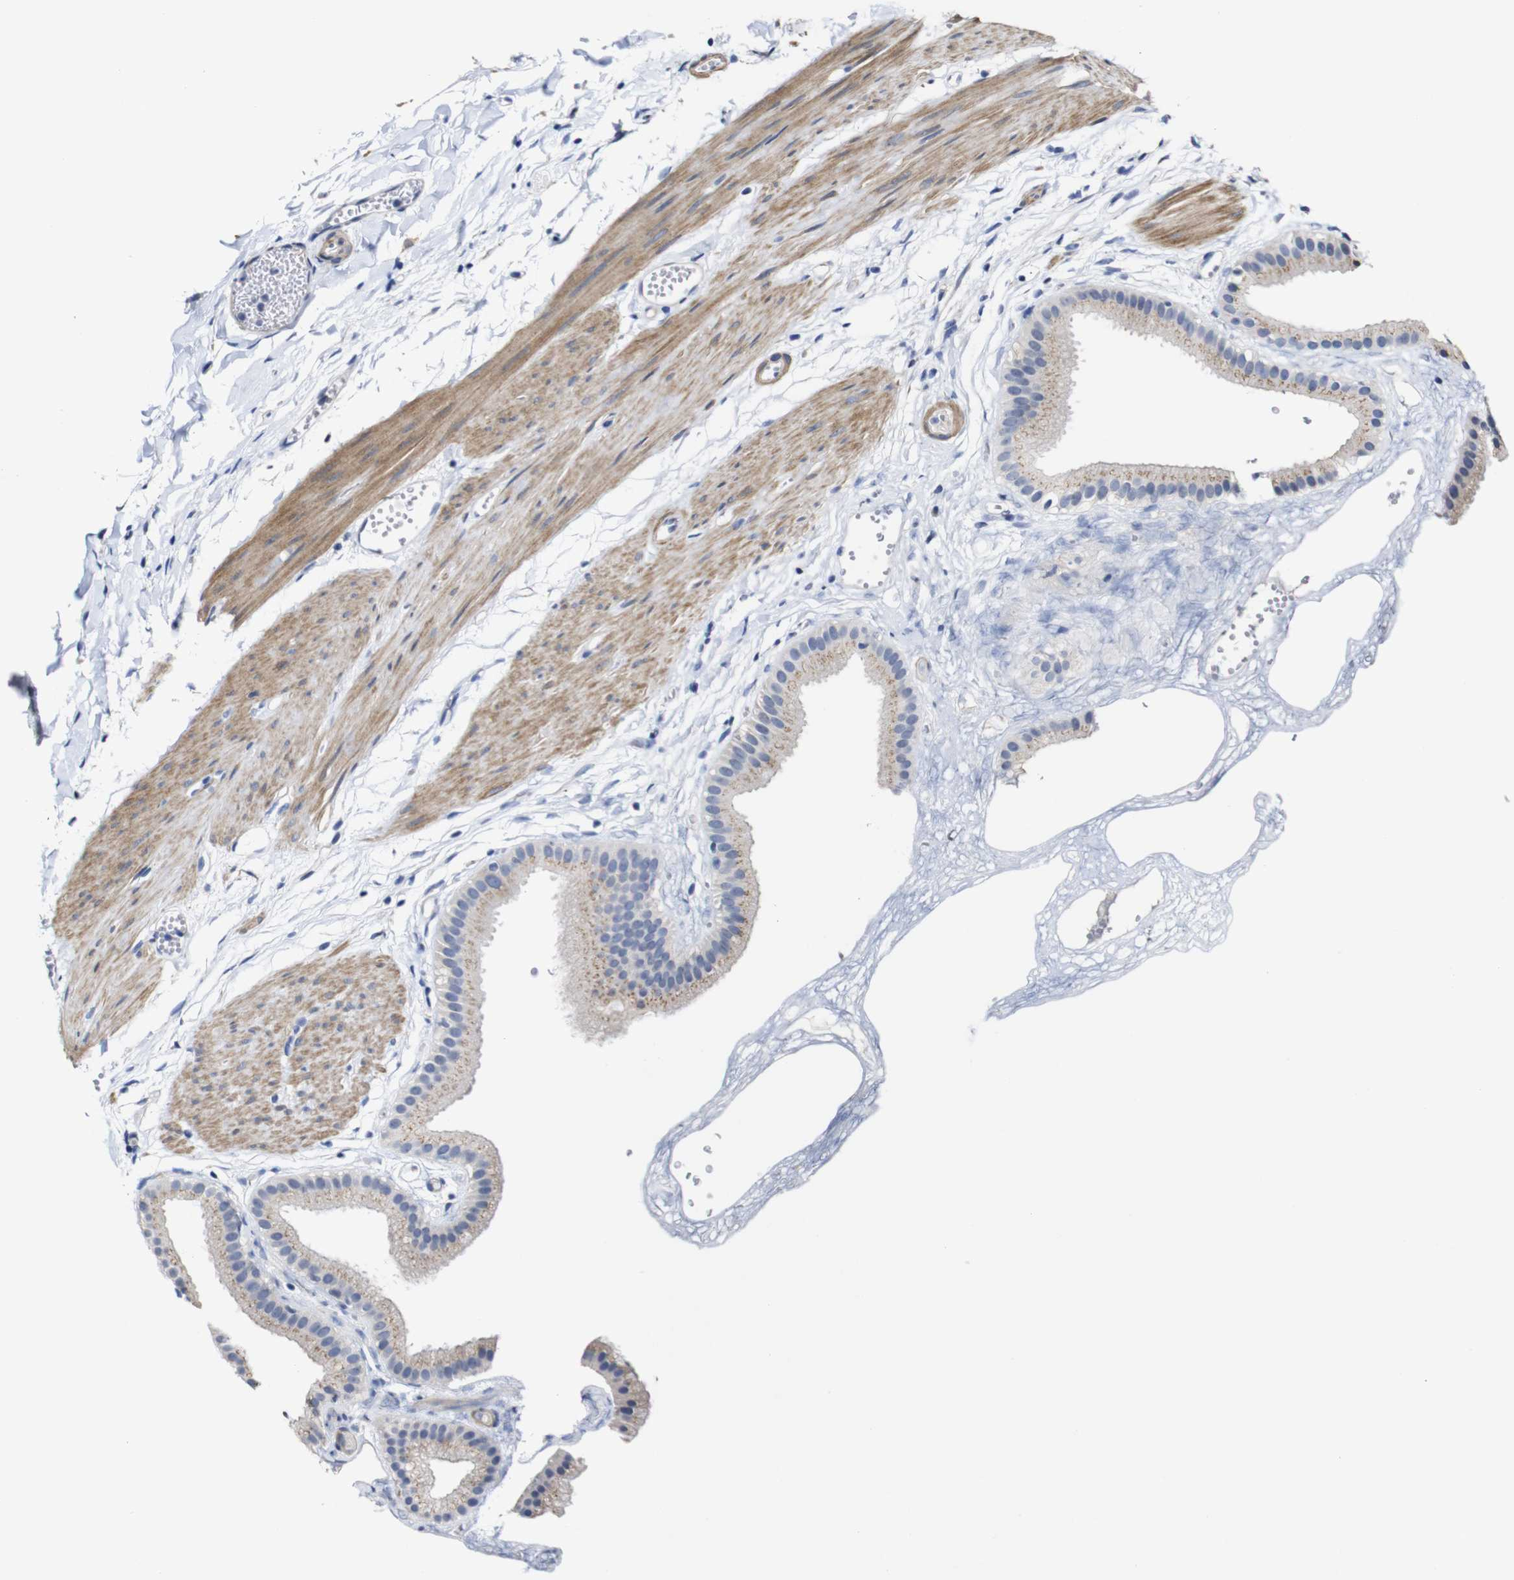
{"staining": {"intensity": "weak", "quantity": ">75%", "location": "cytoplasmic/membranous"}, "tissue": "gallbladder", "cell_type": "Glandular cells", "image_type": "normal", "snomed": [{"axis": "morphology", "description": "Normal tissue, NOS"}, {"axis": "topography", "description": "Gallbladder"}], "caption": "This is a micrograph of IHC staining of normal gallbladder, which shows weak staining in the cytoplasmic/membranous of glandular cells.", "gene": "TCEAL9", "patient": {"sex": "female", "age": 64}}